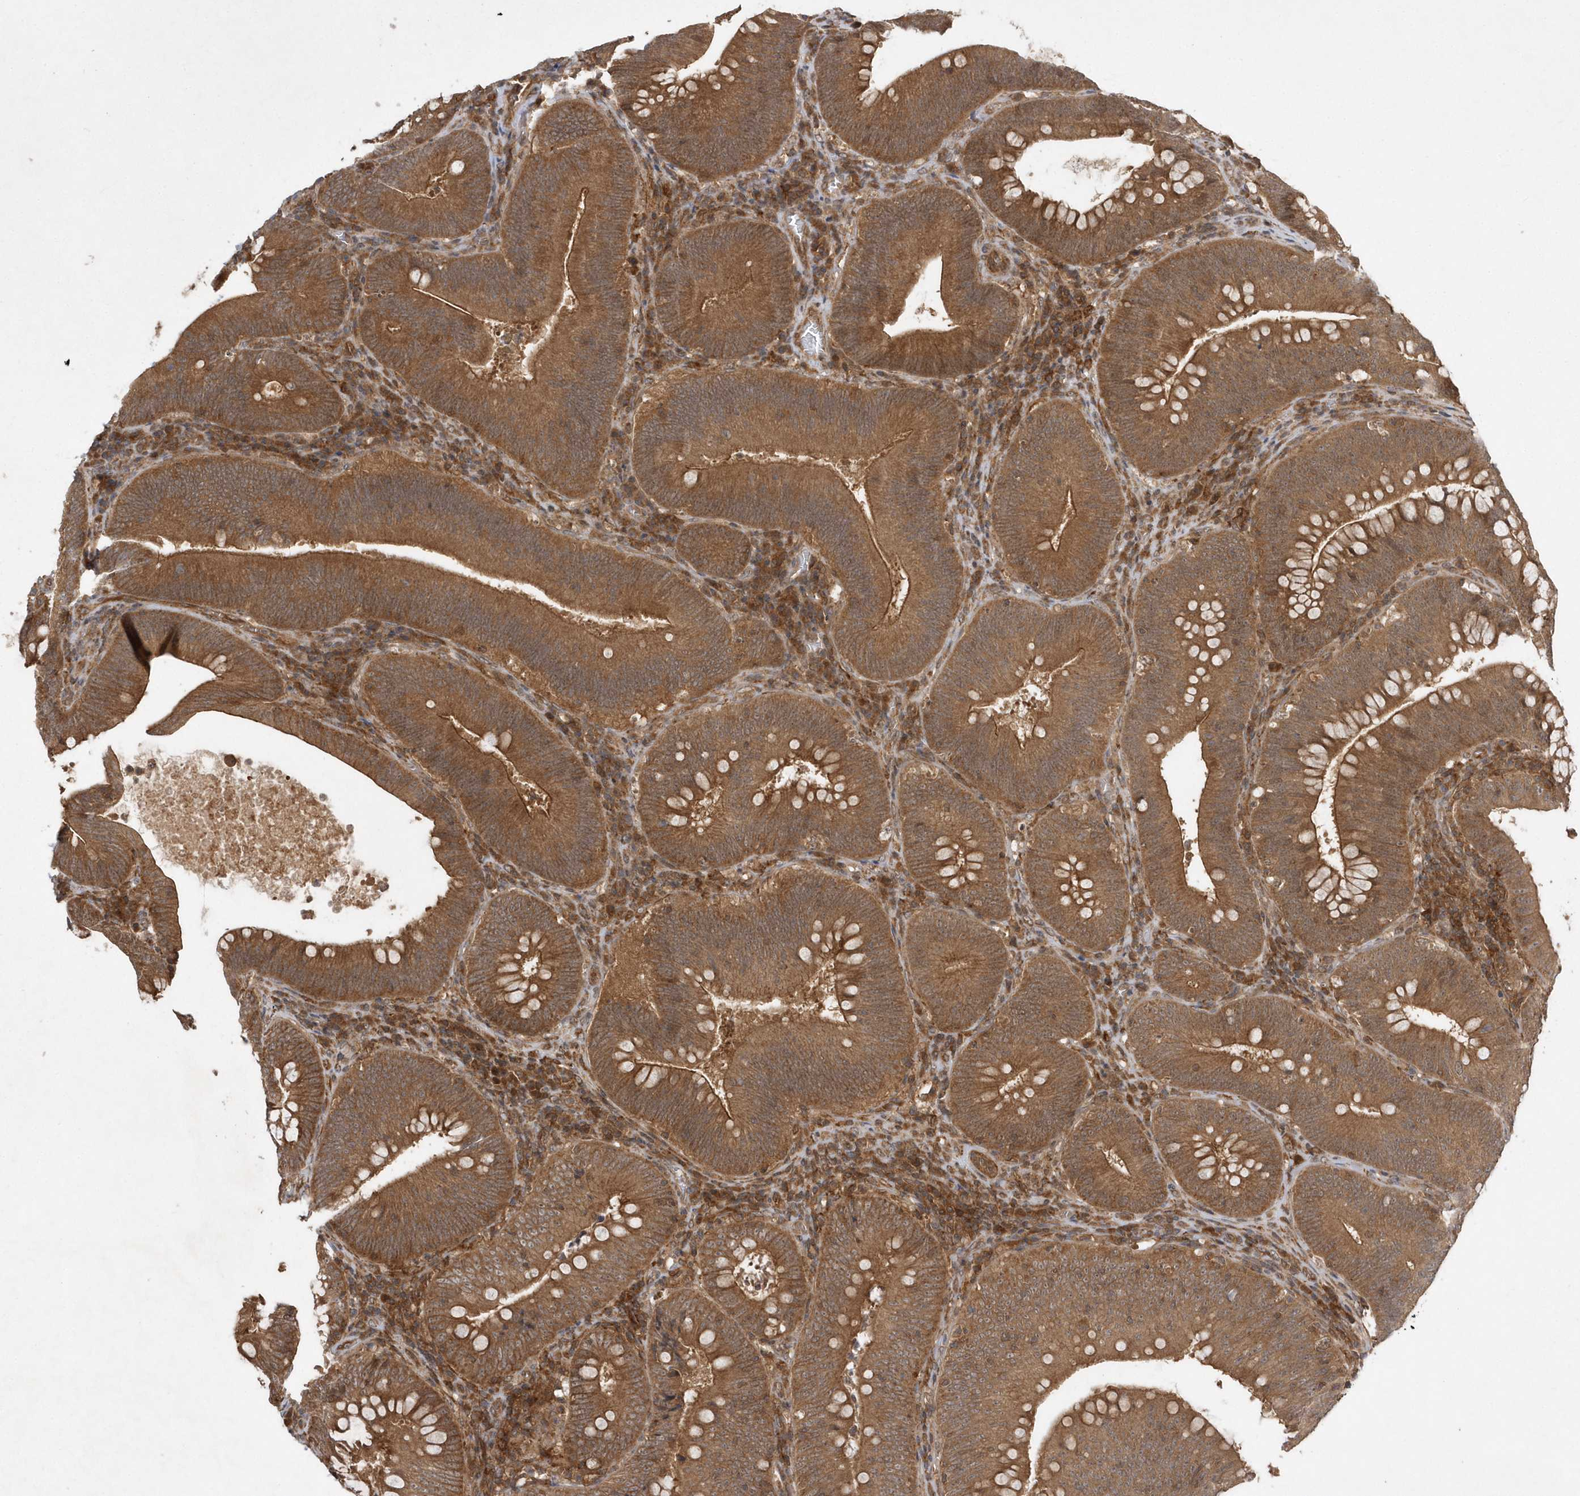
{"staining": {"intensity": "moderate", "quantity": ">75%", "location": "cytoplasmic/membranous"}, "tissue": "colorectal cancer", "cell_type": "Tumor cells", "image_type": "cancer", "snomed": [{"axis": "morphology", "description": "Normal tissue, NOS"}, {"axis": "topography", "description": "Colon"}], "caption": "Immunohistochemical staining of colorectal cancer displays medium levels of moderate cytoplasmic/membranous protein positivity in about >75% of tumor cells.", "gene": "GFM2", "patient": {"sex": "female", "age": 82}}